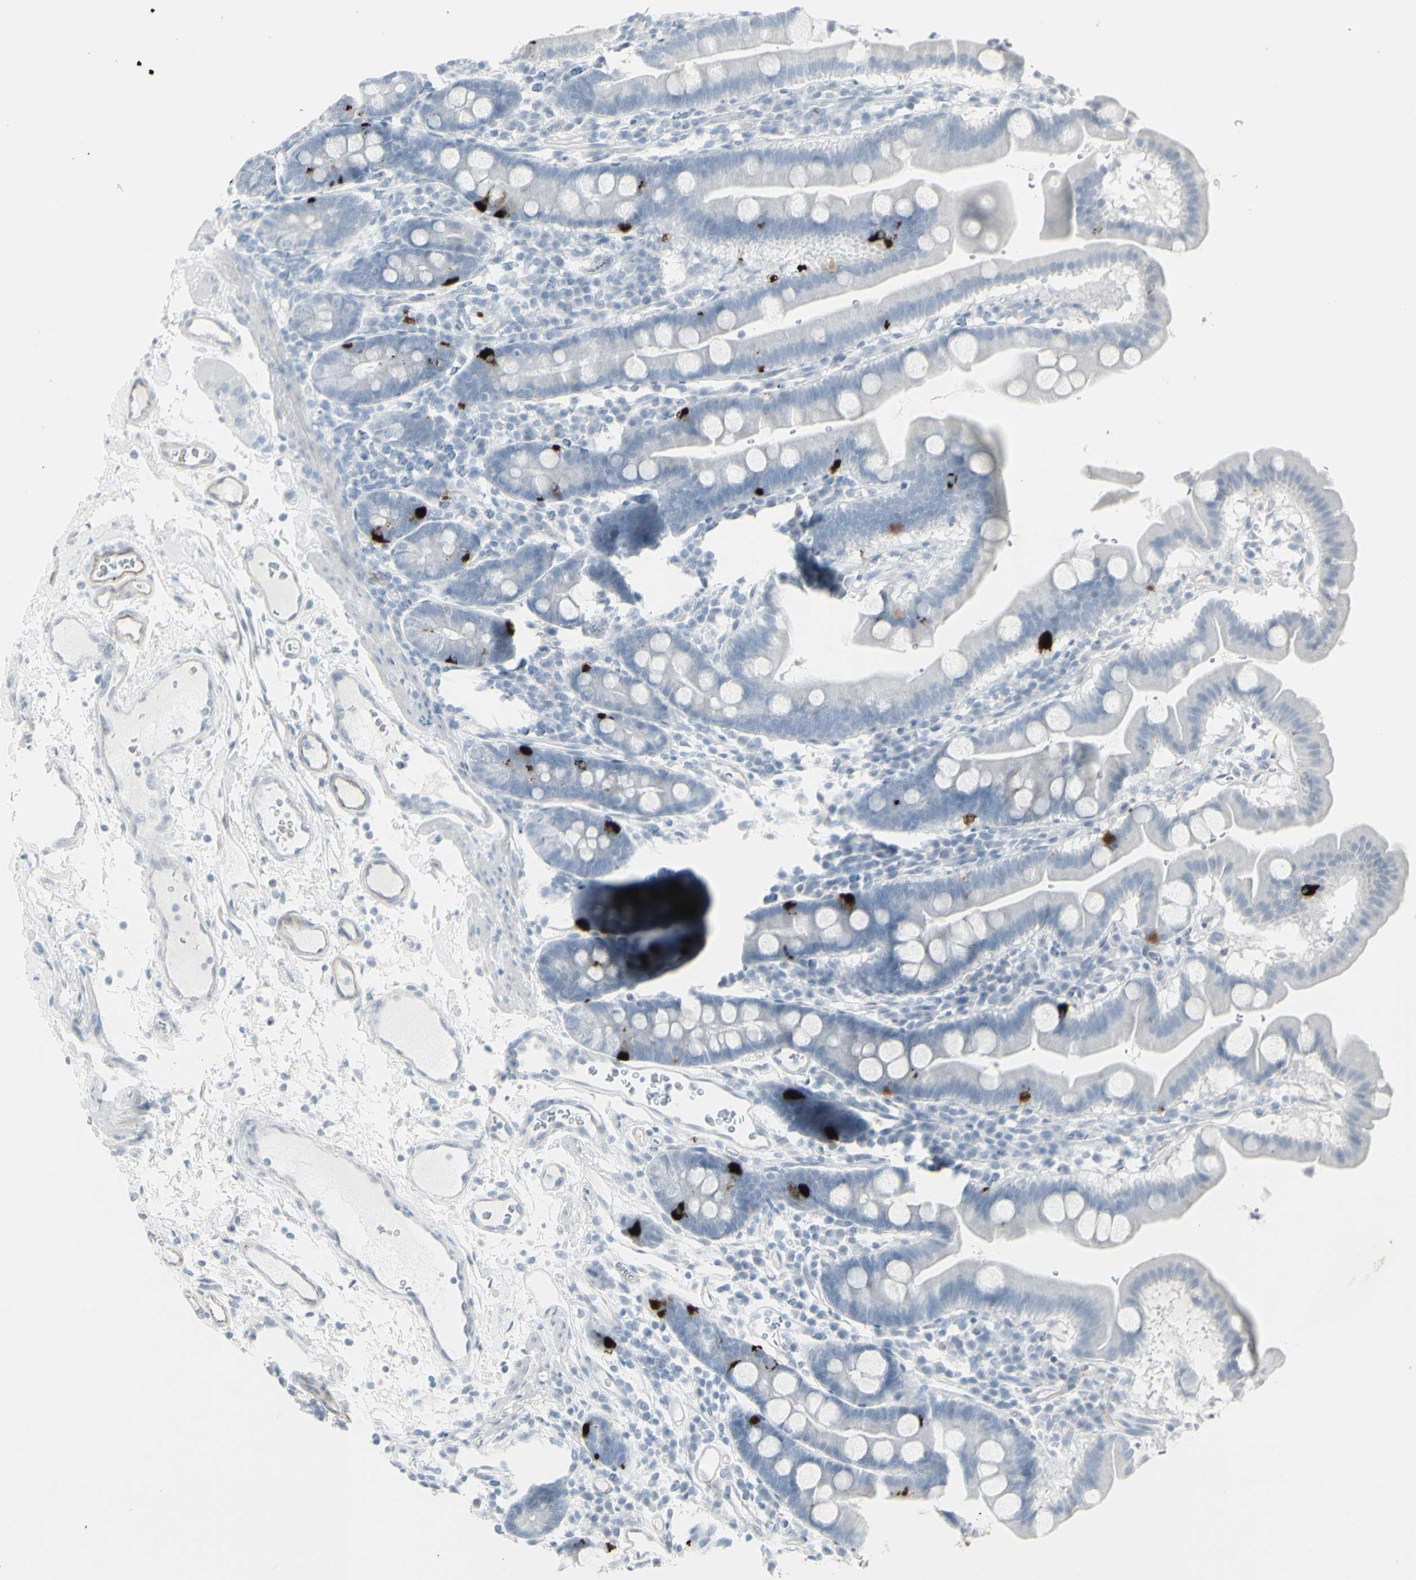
{"staining": {"intensity": "strong", "quantity": "<25%", "location": "cytoplasmic/membranous"}, "tissue": "duodenum", "cell_type": "Glandular cells", "image_type": "normal", "snomed": [{"axis": "morphology", "description": "Normal tissue, NOS"}, {"axis": "topography", "description": "Duodenum"}], "caption": "Immunohistochemical staining of benign duodenum exhibits medium levels of strong cytoplasmic/membranous expression in about <25% of glandular cells. Using DAB (3,3'-diaminobenzidine) (brown) and hematoxylin (blue) stains, captured at high magnification using brightfield microscopy.", "gene": "YBX2", "patient": {"sex": "male", "age": 50}}